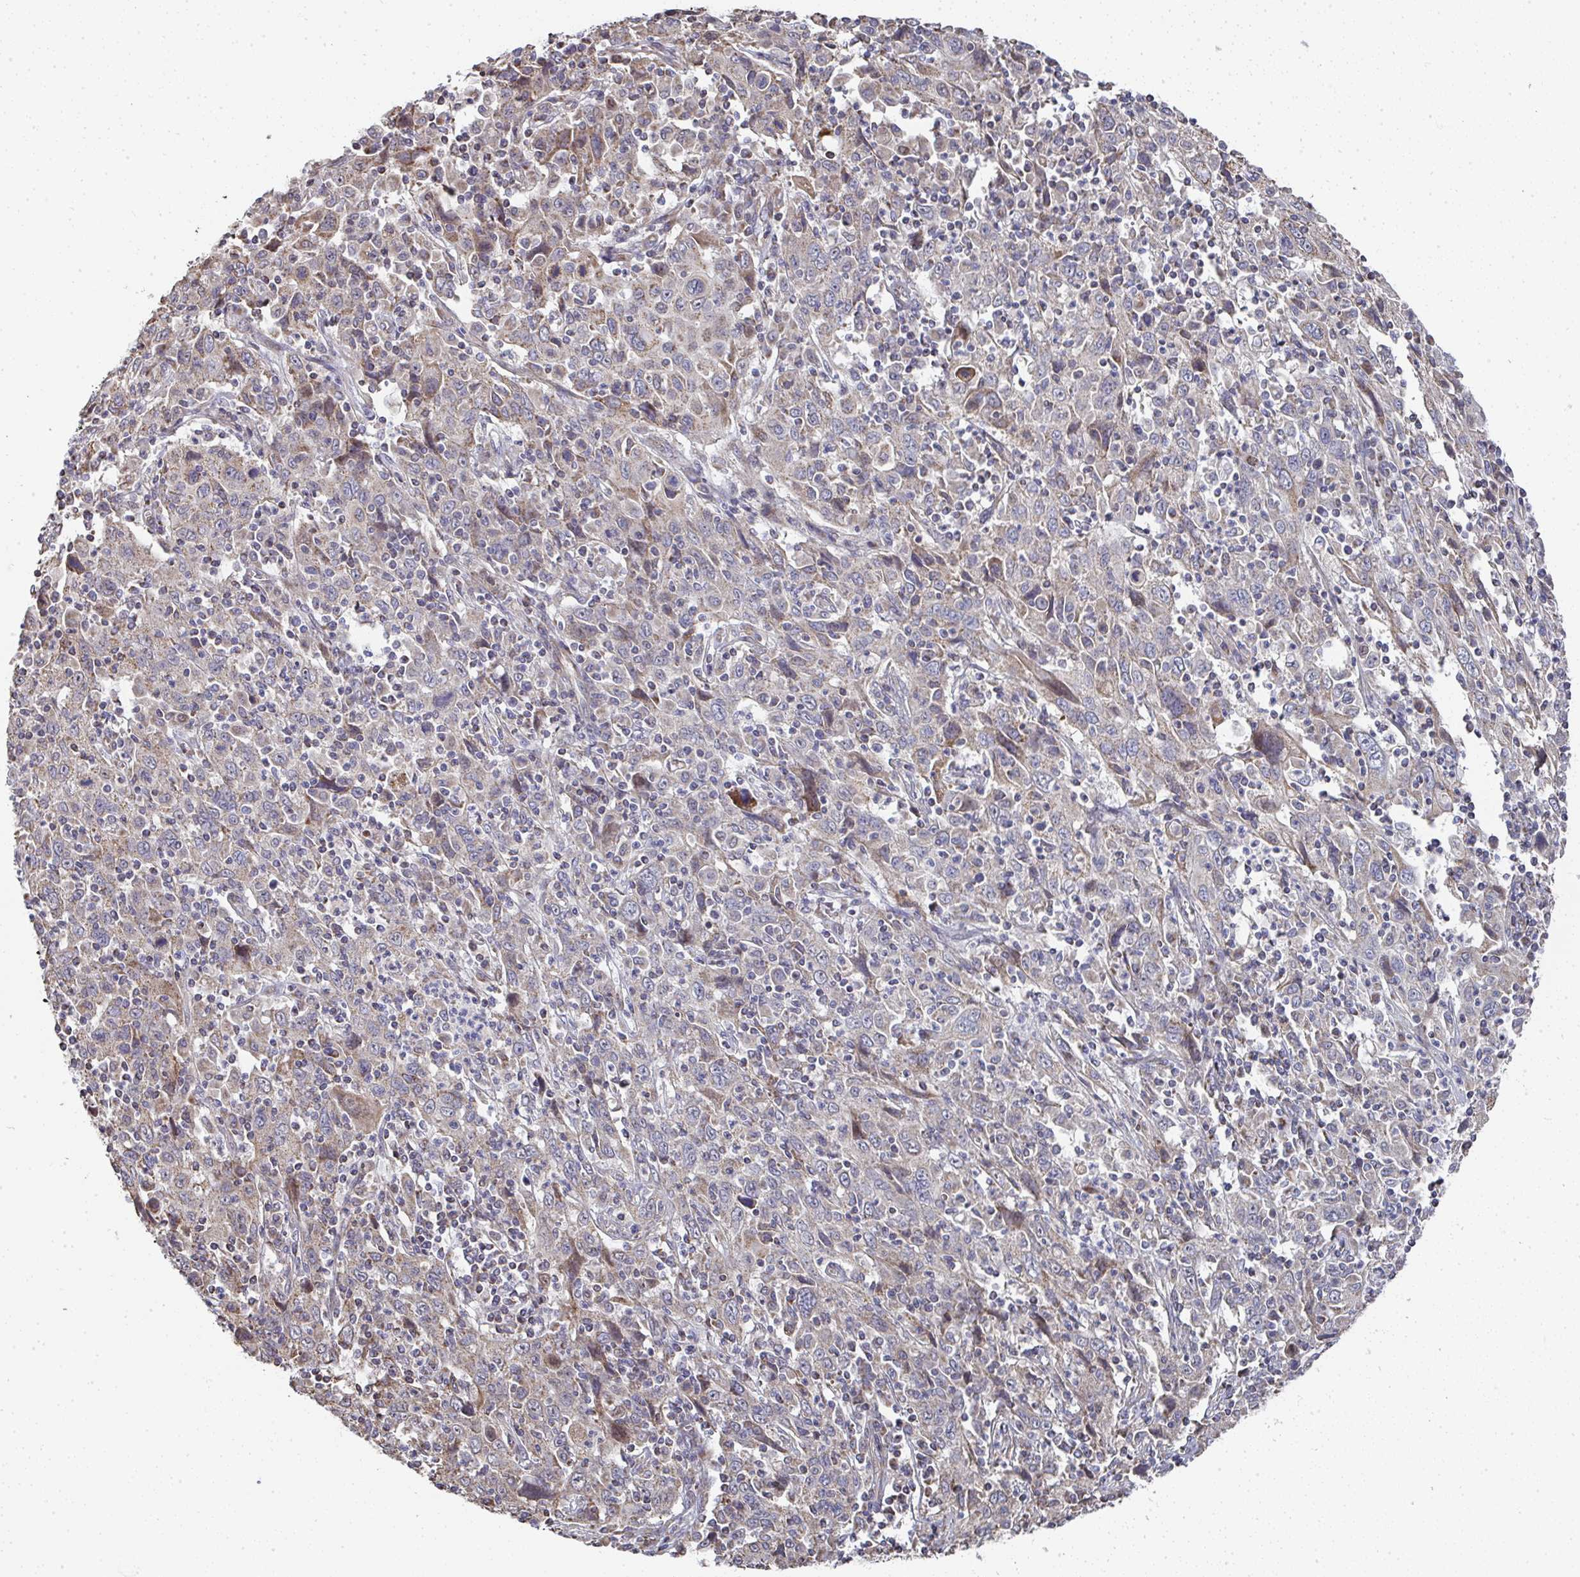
{"staining": {"intensity": "weak", "quantity": "<25%", "location": "cytoplasmic/membranous"}, "tissue": "cervical cancer", "cell_type": "Tumor cells", "image_type": "cancer", "snomed": [{"axis": "morphology", "description": "Squamous cell carcinoma, NOS"}, {"axis": "topography", "description": "Cervix"}], "caption": "Squamous cell carcinoma (cervical) was stained to show a protein in brown. There is no significant staining in tumor cells.", "gene": "AGTPBP1", "patient": {"sex": "female", "age": 46}}